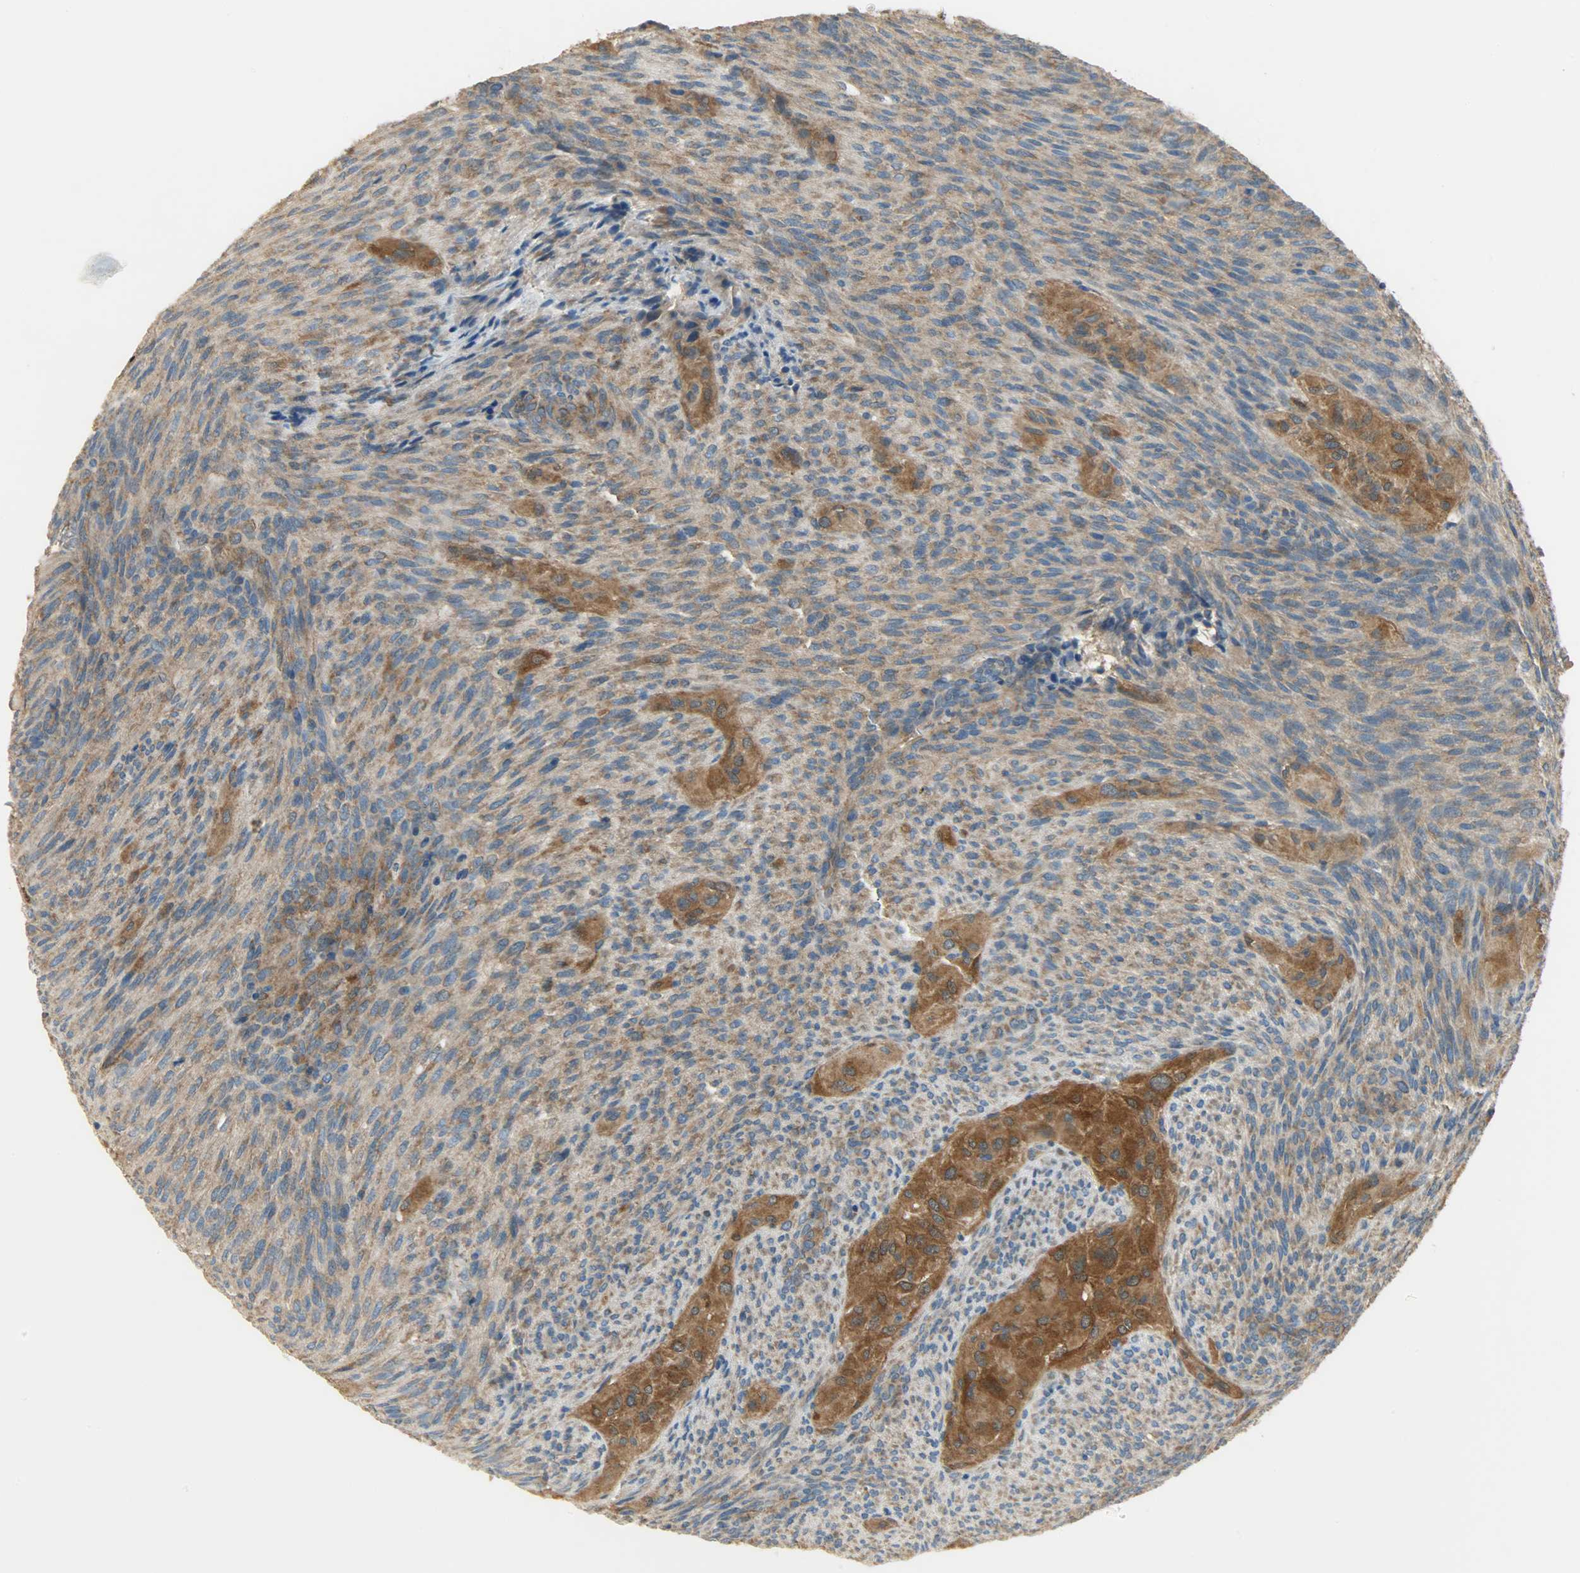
{"staining": {"intensity": "moderate", "quantity": ">75%", "location": "cytoplasmic/membranous"}, "tissue": "glioma", "cell_type": "Tumor cells", "image_type": "cancer", "snomed": [{"axis": "morphology", "description": "Glioma, malignant, High grade"}, {"axis": "topography", "description": "Cerebral cortex"}], "caption": "Tumor cells demonstrate medium levels of moderate cytoplasmic/membranous positivity in approximately >75% of cells in human malignant glioma (high-grade).", "gene": "C1orf198", "patient": {"sex": "female", "age": 55}}